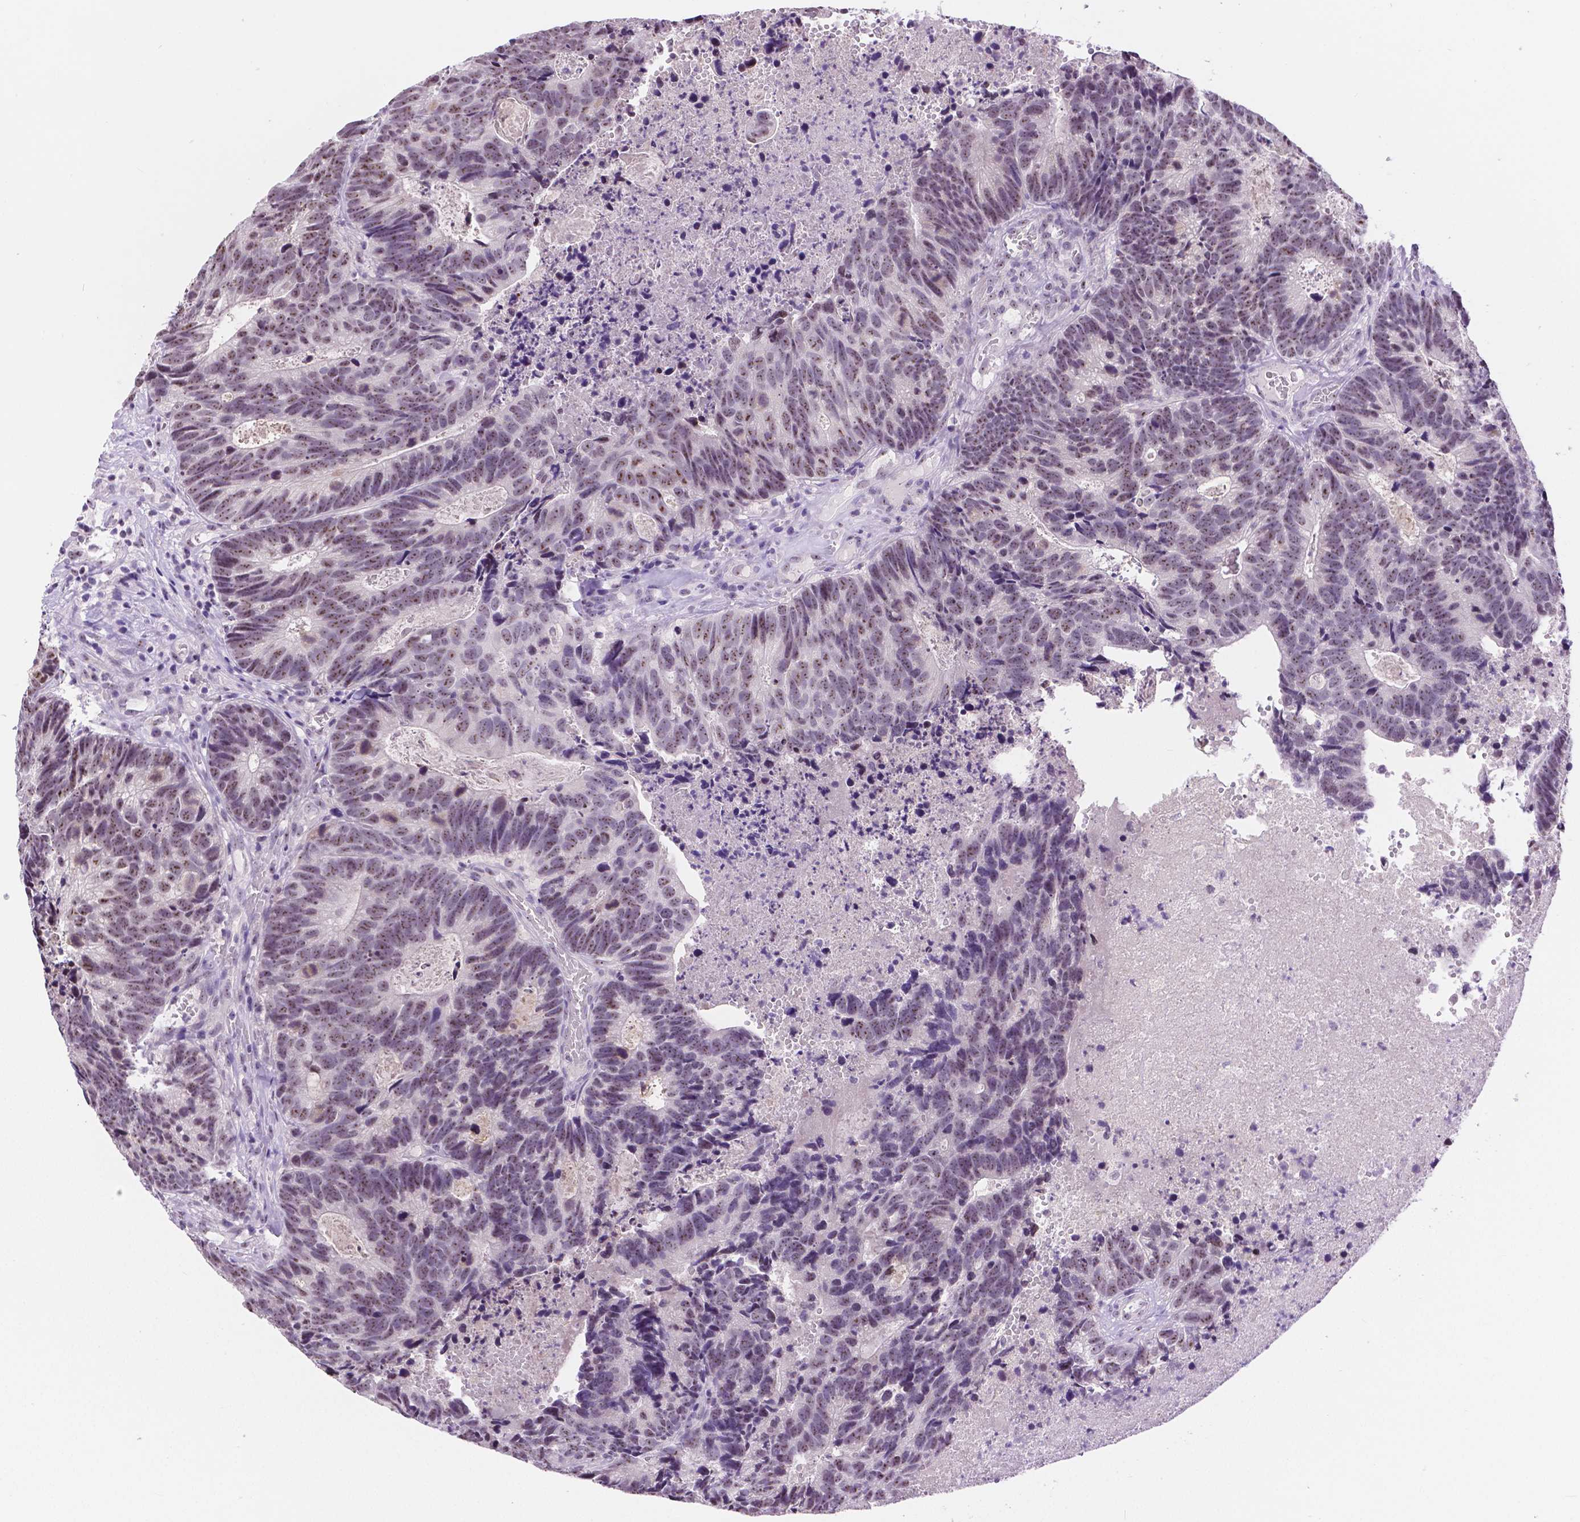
{"staining": {"intensity": "weak", "quantity": "25%-75%", "location": "nuclear"}, "tissue": "head and neck cancer", "cell_type": "Tumor cells", "image_type": "cancer", "snomed": [{"axis": "morphology", "description": "Adenocarcinoma, NOS"}, {"axis": "topography", "description": "Head-Neck"}], "caption": "Immunohistochemistry histopathology image of neoplastic tissue: head and neck cancer (adenocarcinoma) stained using immunohistochemistry (IHC) displays low levels of weak protein expression localized specifically in the nuclear of tumor cells, appearing as a nuclear brown color.", "gene": "NHP2", "patient": {"sex": "male", "age": 62}}